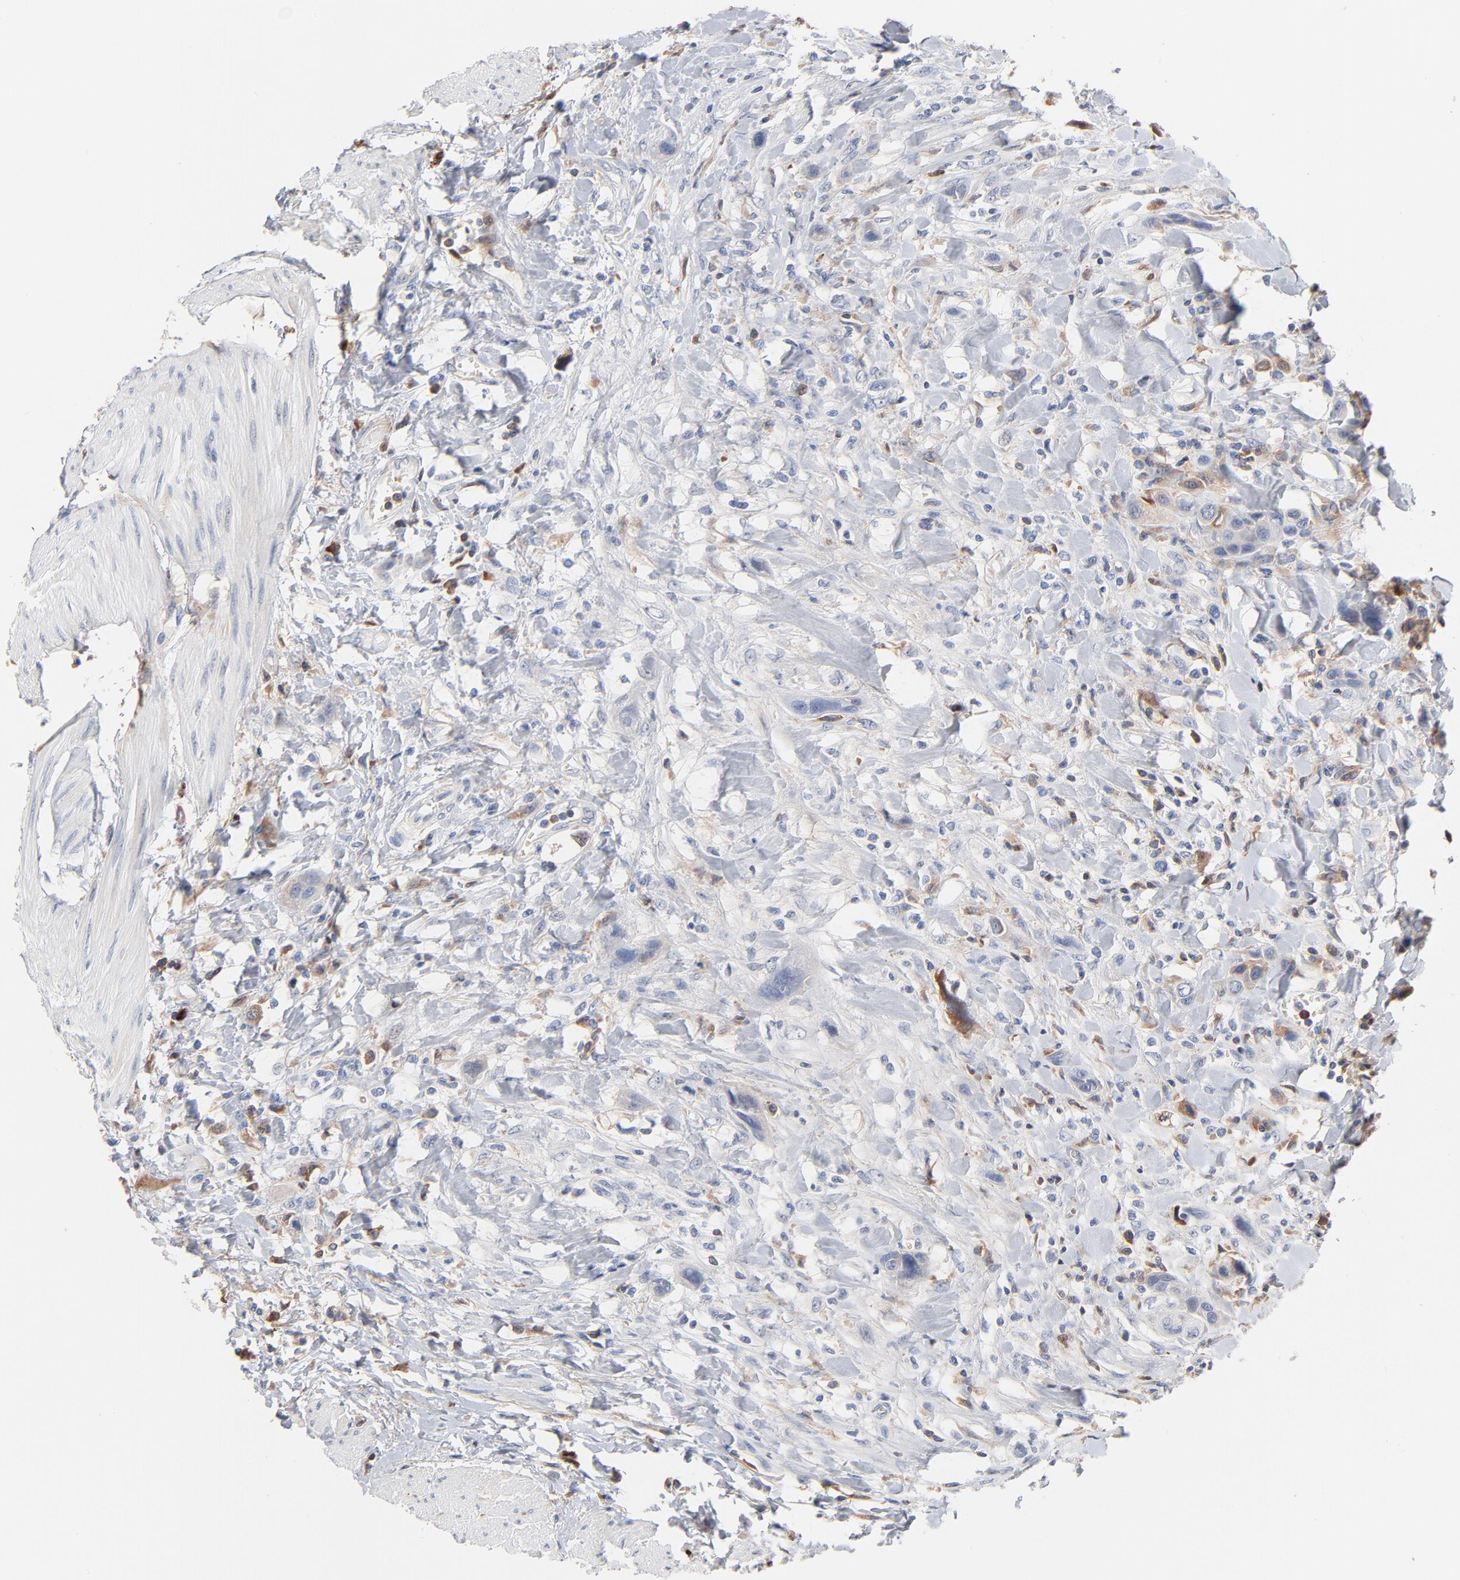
{"staining": {"intensity": "negative", "quantity": "none", "location": "none"}, "tissue": "urothelial cancer", "cell_type": "Tumor cells", "image_type": "cancer", "snomed": [{"axis": "morphology", "description": "Urothelial carcinoma, High grade"}, {"axis": "topography", "description": "Urinary bladder"}], "caption": "Immunohistochemical staining of high-grade urothelial carcinoma displays no significant positivity in tumor cells.", "gene": "SERPINA4", "patient": {"sex": "male", "age": 50}}